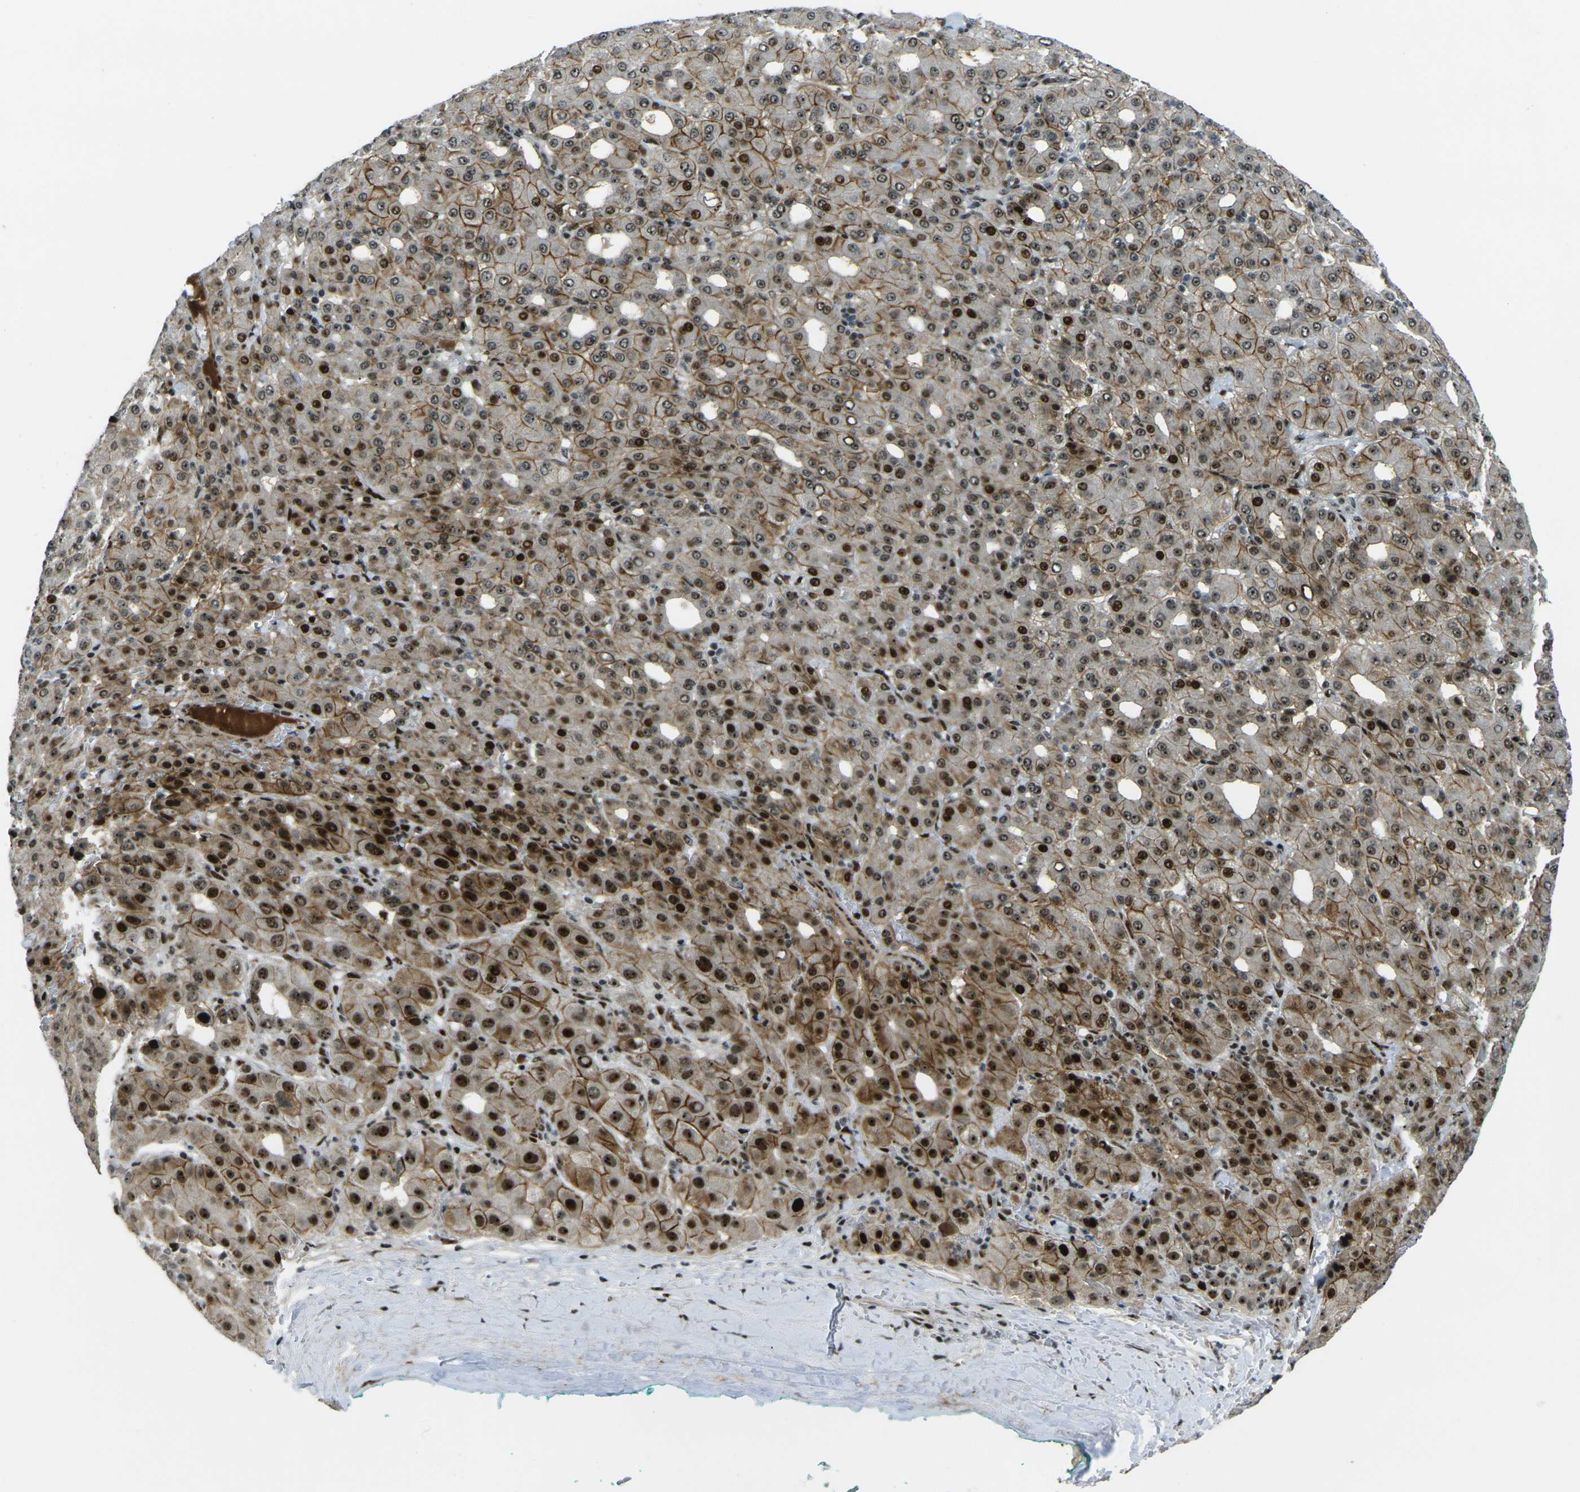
{"staining": {"intensity": "strong", "quantity": ">75%", "location": "cytoplasmic/membranous,nuclear"}, "tissue": "liver cancer", "cell_type": "Tumor cells", "image_type": "cancer", "snomed": [{"axis": "morphology", "description": "Carcinoma, Hepatocellular, NOS"}, {"axis": "topography", "description": "Liver"}], "caption": "Immunohistochemistry (IHC) of human liver cancer exhibits high levels of strong cytoplasmic/membranous and nuclear positivity in approximately >75% of tumor cells.", "gene": "UBE2C", "patient": {"sex": "male", "age": 65}}